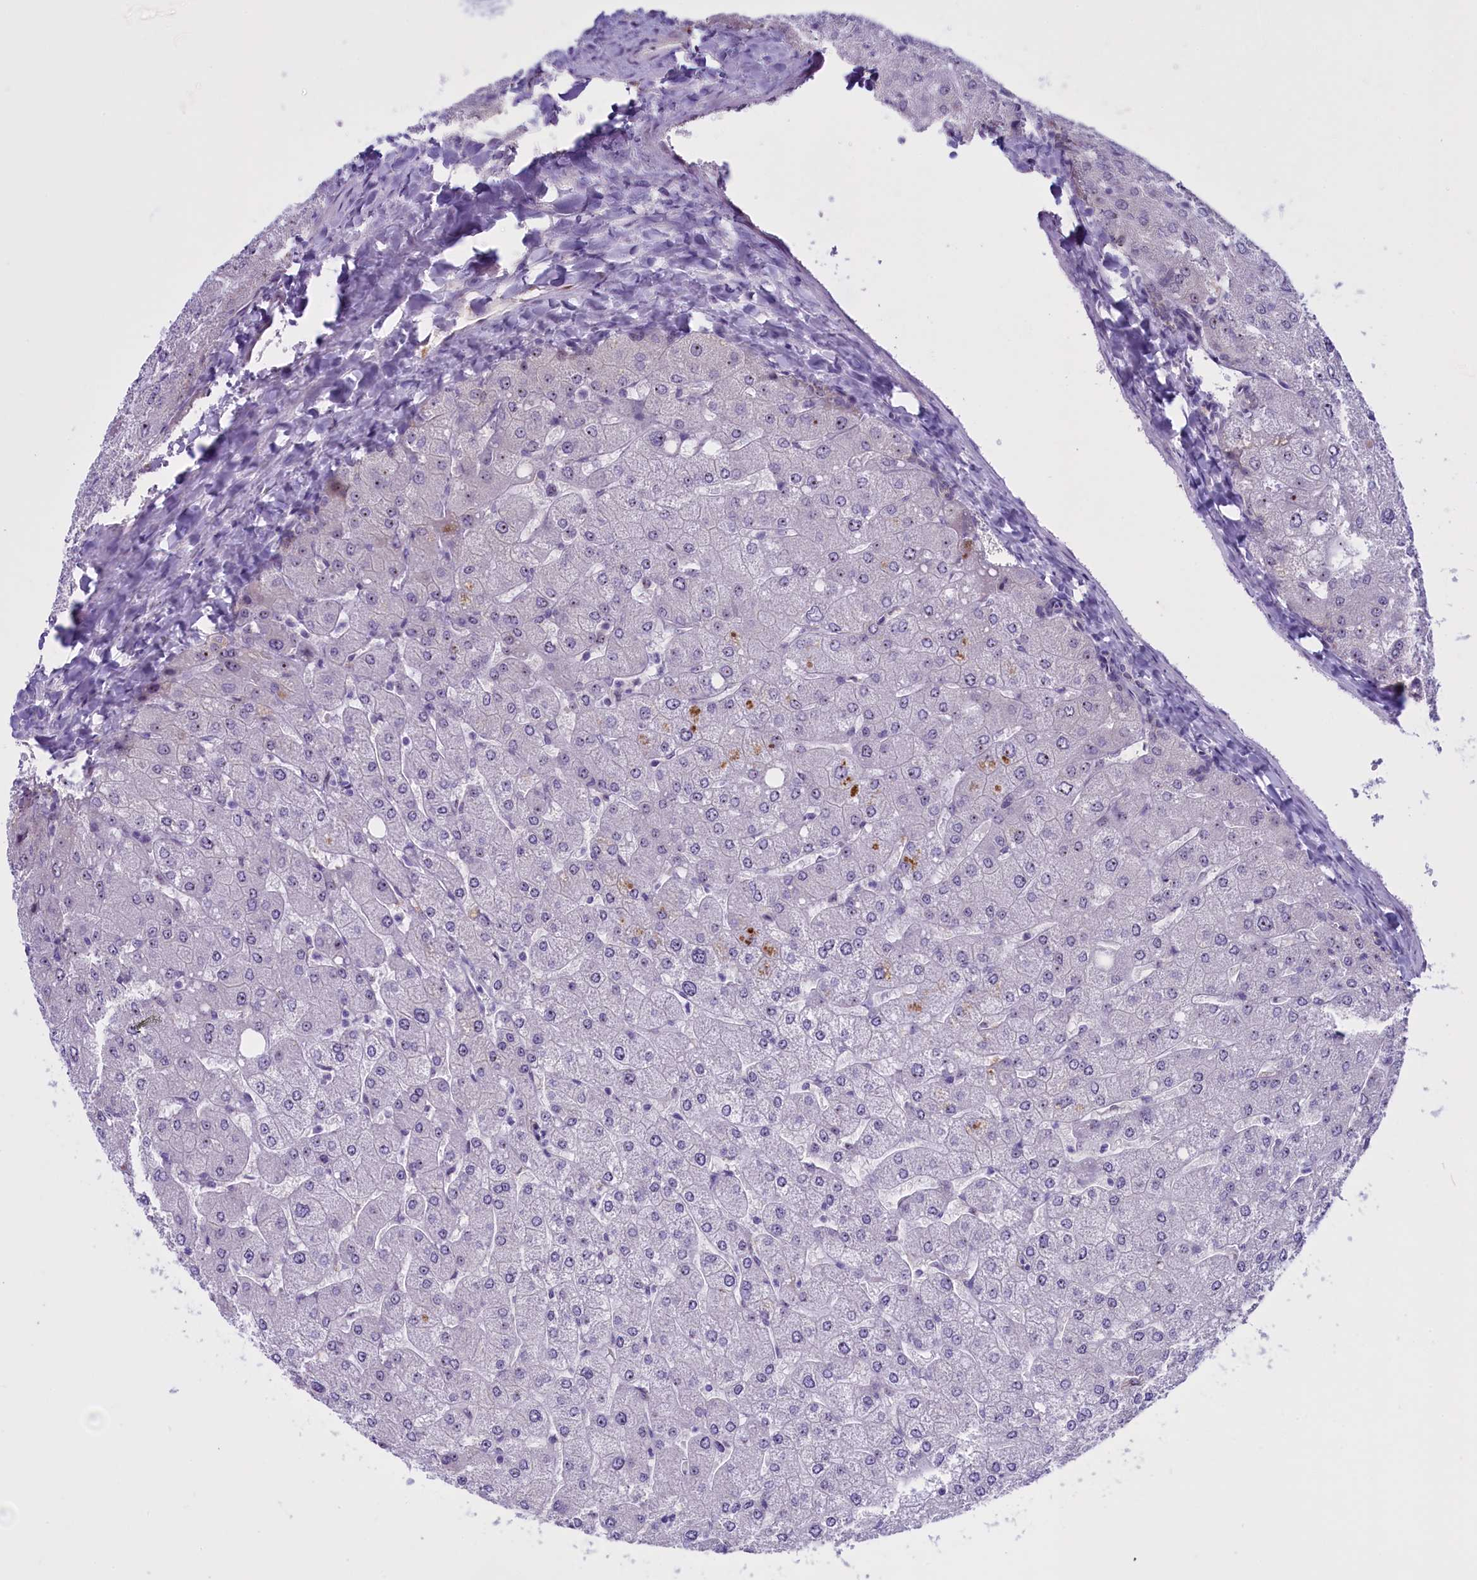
{"staining": {"intensity": "negative", "quantity": "none", "location": "none"}, "tissue": "liver", "cell_type": "Cholangiocytes", "image_type": "normal", "snomed": [{"axis": "morphology", "description": "Normal tissue, NOS"}, {"axis": "topography", "description": "Liver"}], "caption": "A micrograph of liver stained for a protein demonstrates no brown staining in cholangiocytes. The staining is performed using DAB (3,3'-diaminobenzidine) brown chromogen with nuclei counter-stained in using hematoxylin.", "gene": "TBL3", "patient": {"sex": "male", "age": 55}}